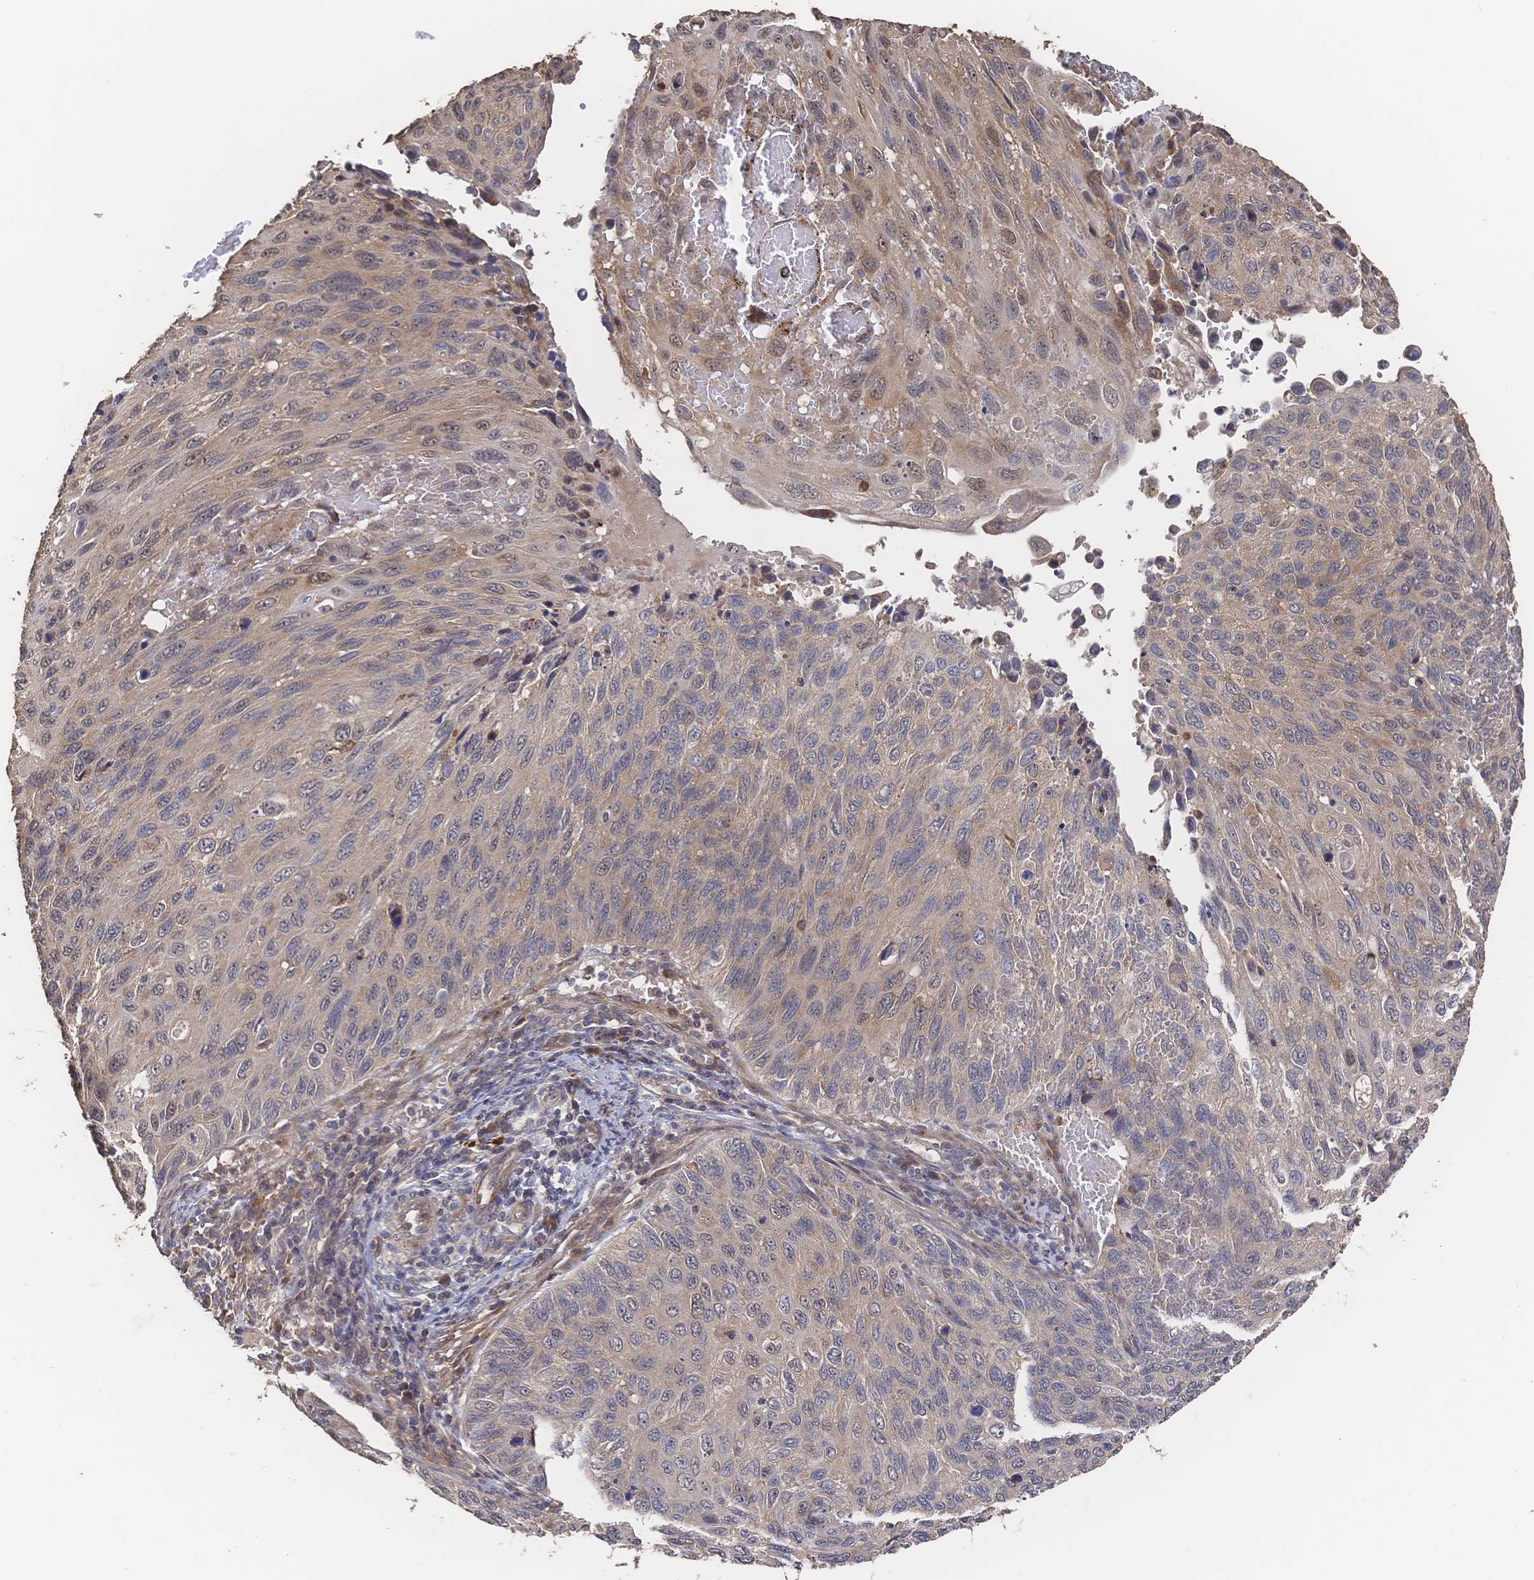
{"staining": {"intensity": "weak", "quantity": ">75%", "location": "cytoplasmic/membranous"}, "tissue": "cervical cancer", "cell_type": "Tumor cells", "image_type": "cancer", "snomed": [{"axis": "morphology", "description": "Squamous cell carcinoma, NOS"}, {"axis": "topography", "description": "Cervix"}], "caption": "The immunohistochemical stain shows weak cytoplasmic/membranous staining in tumor cells of cervical cancer (squamous cell carcinoma) tissue.", "gene": "DNAJA4", "patient": {"sex": "female", "age": 70}}